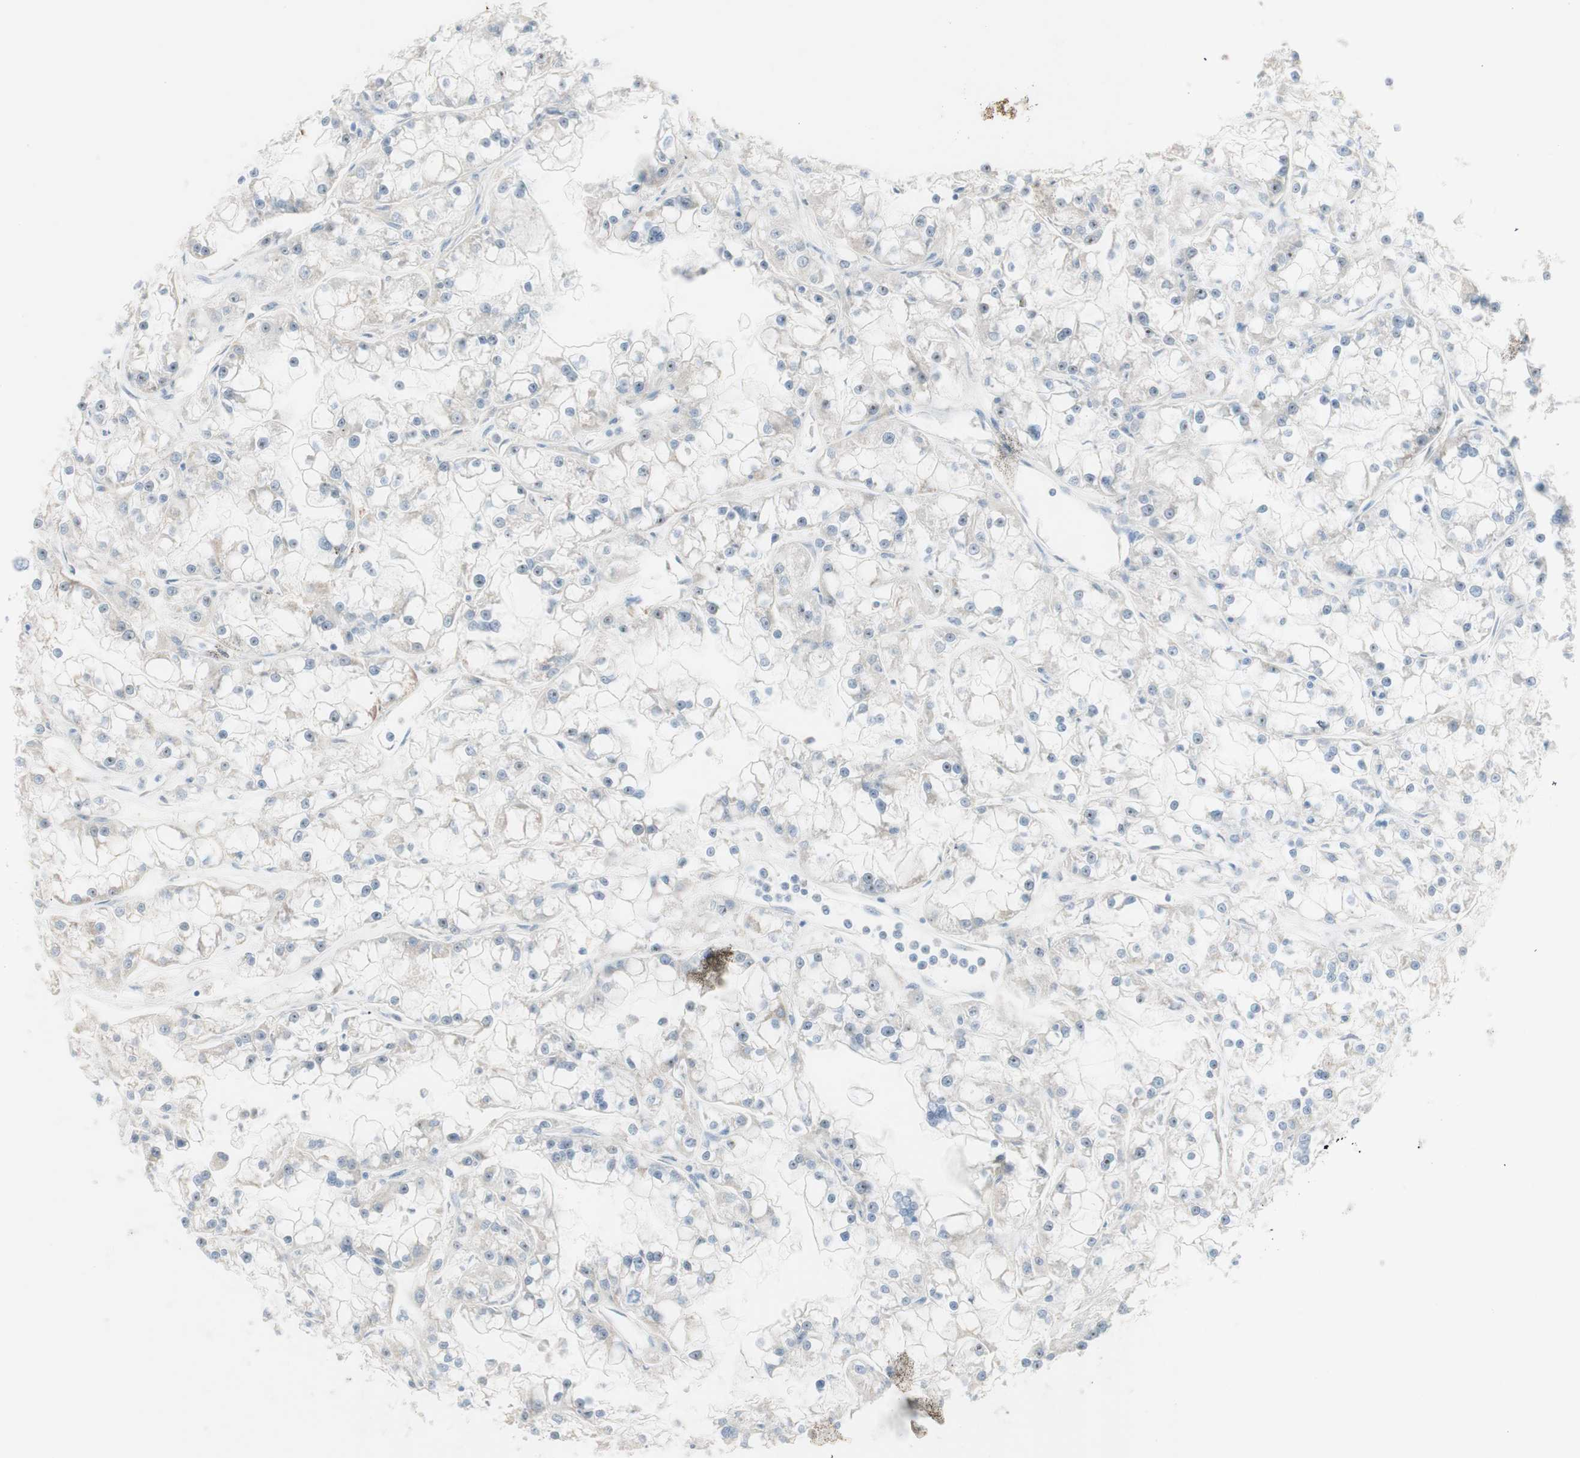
{"staining": {"intensity": "negative", "quantity": "none", "location": "none"}, "tissue": "renal cancer", "cell_type": "Tumor cells", "image_type": "cancer", "snomed": [{"axis": "morphology", "description": "Adenocarcinoma, NOS"}, {"axis": "topography", "description": "Kidney"}], "caption": "Renal cancer (adenocarcinoma) was stained to show a protein in brown. There is no significant expression in tumor cells. (Brightfield microscopy of DAB (3,3'-diaminobenzidine) IHC at high magnification).", "gene": "ART3", "patient": {"sex": "female", "age": 52}}